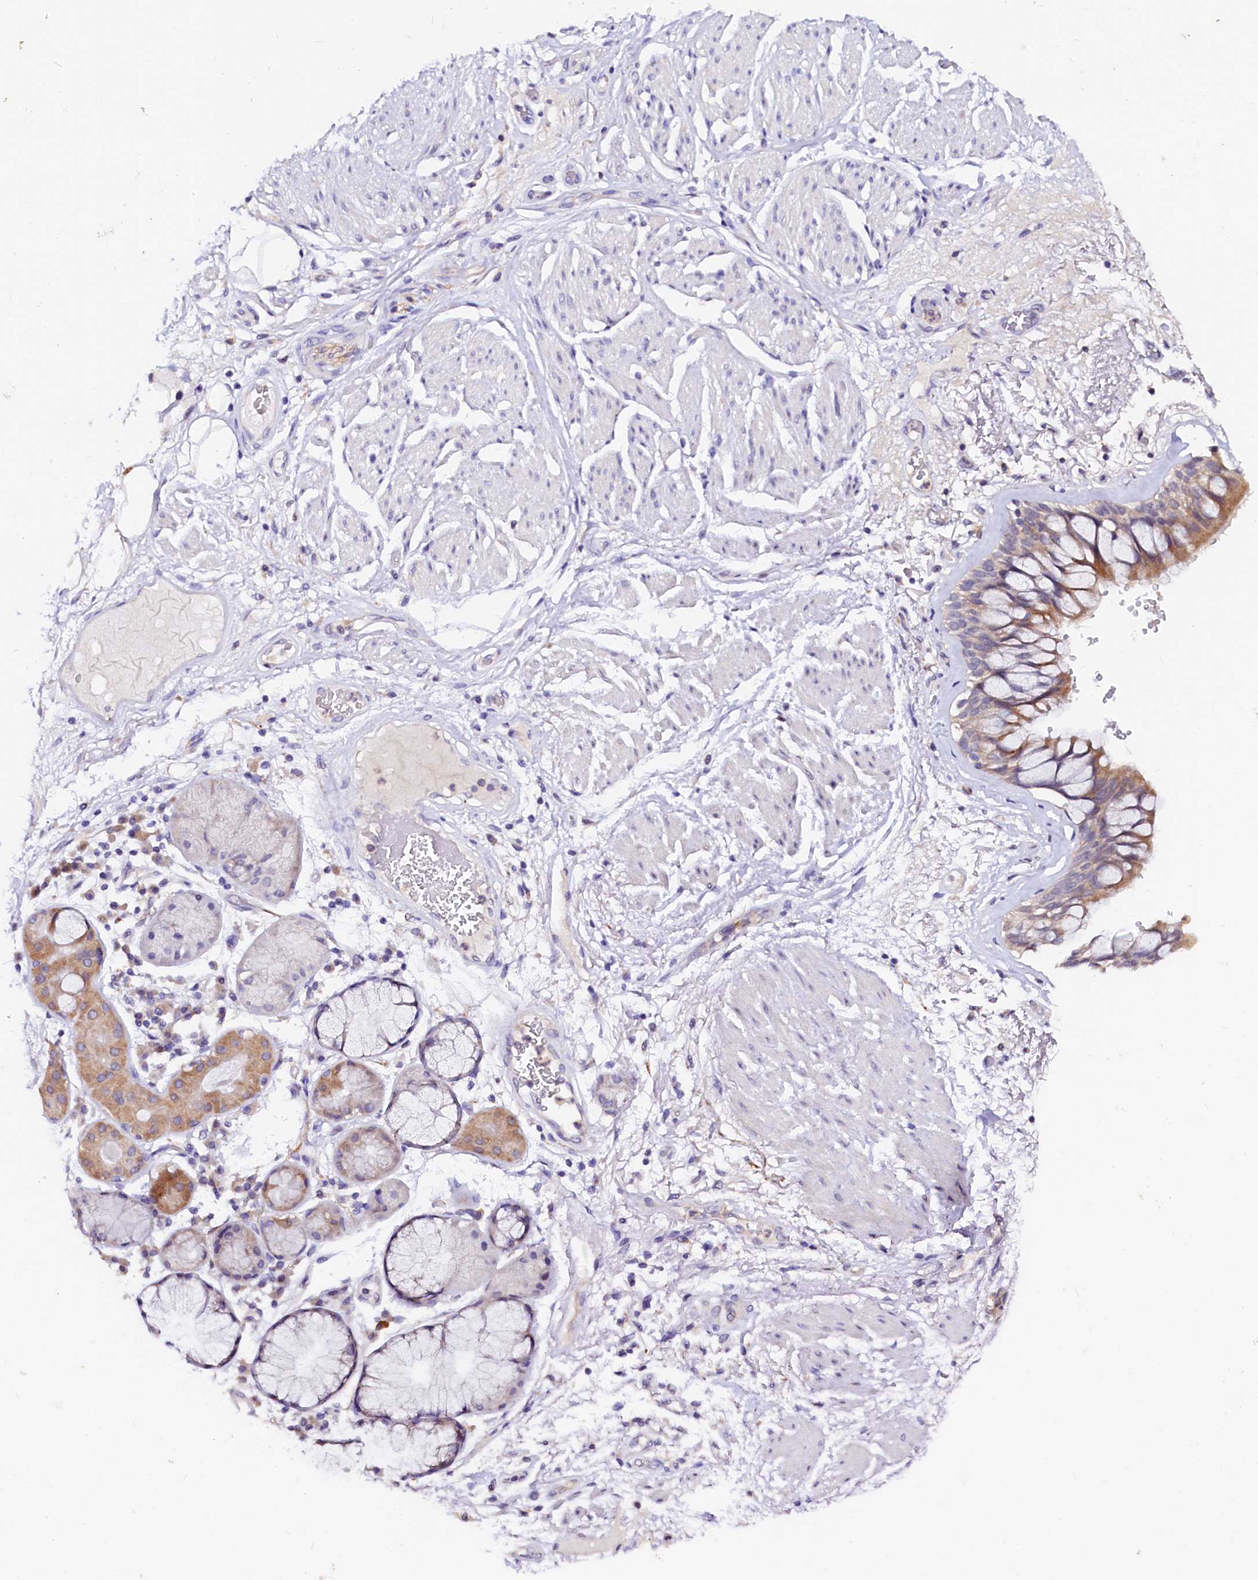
{"staining": {"intensity": "negative", "quantity": "none", "location": "none"}, "tissue": "adipose tissue", "cell_type": "Adipocytes", "image_type": "normal", "snomed": [{"axis": "morphology", "description": "Normal tissue, NOS"}, {"axis": "topography", "description": "Bronchus"}], "caption": "There is no significant staining in adipocytes of adipose tissue. (DAB immunohistochemistry (IHC), high magnification).", "gene": "NALF1", "patient": {"sex": "male", "age": 66}}